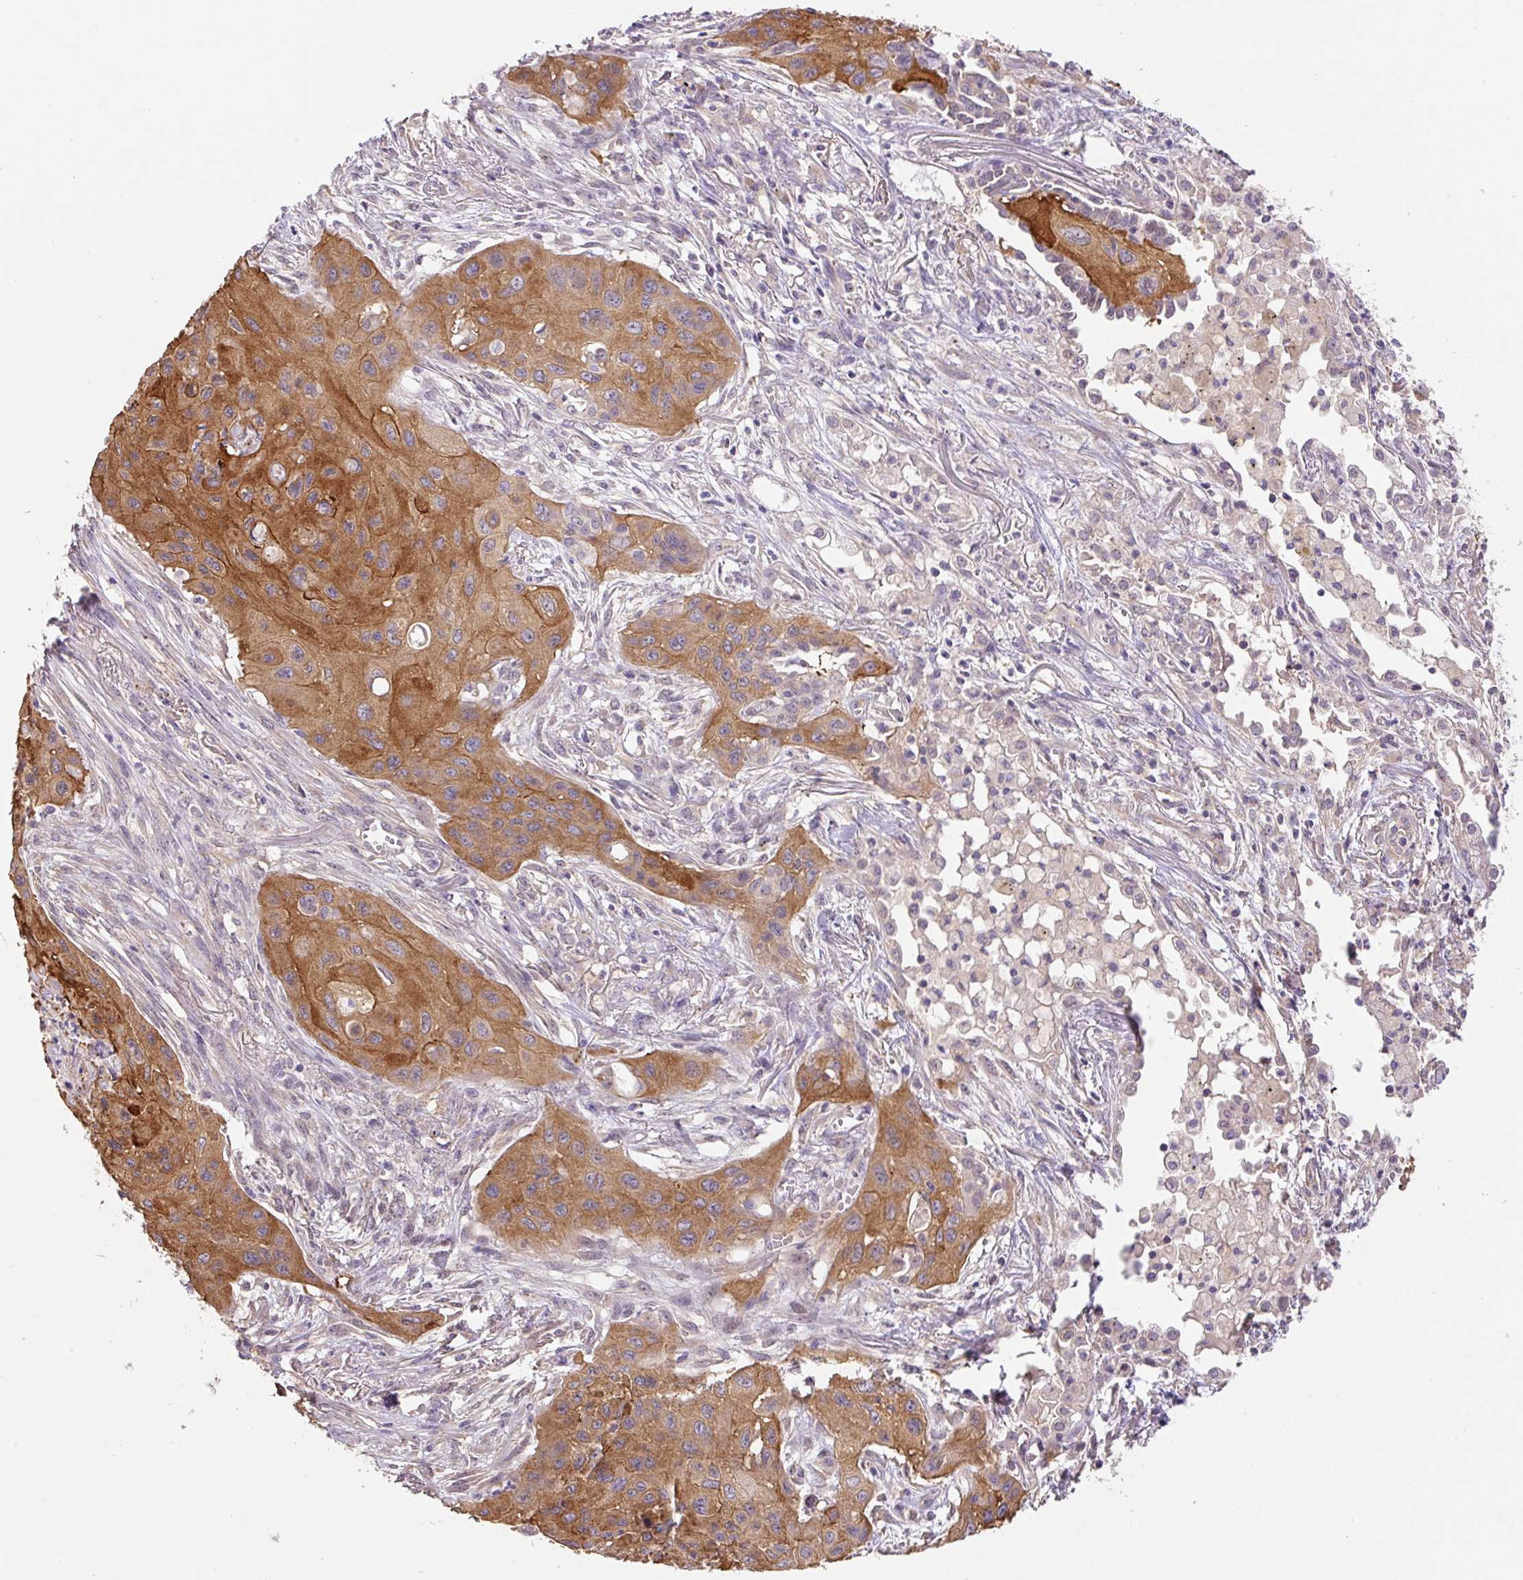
{"staining": {"intensity": "strong", "quantity": ">75%", "location": "cytoplasmic/membranous"}, "tissue": "lung cancer", "cell_type": "Tumor cells", "image_type": "cancer", "snomed": [{"axis": "morphology", "description": "Squamous cell carcinoma, NOS"}, {"axis": "topography", "description": "Lung"}], "caption": "Protein staining reveals strong cytoplasmic/membranous staining in about >75% of tumor cells in lung cancer (squamous cell carcinoma).", "gene": "COX8A", "patient": {"sex": "male", "age": 71}}